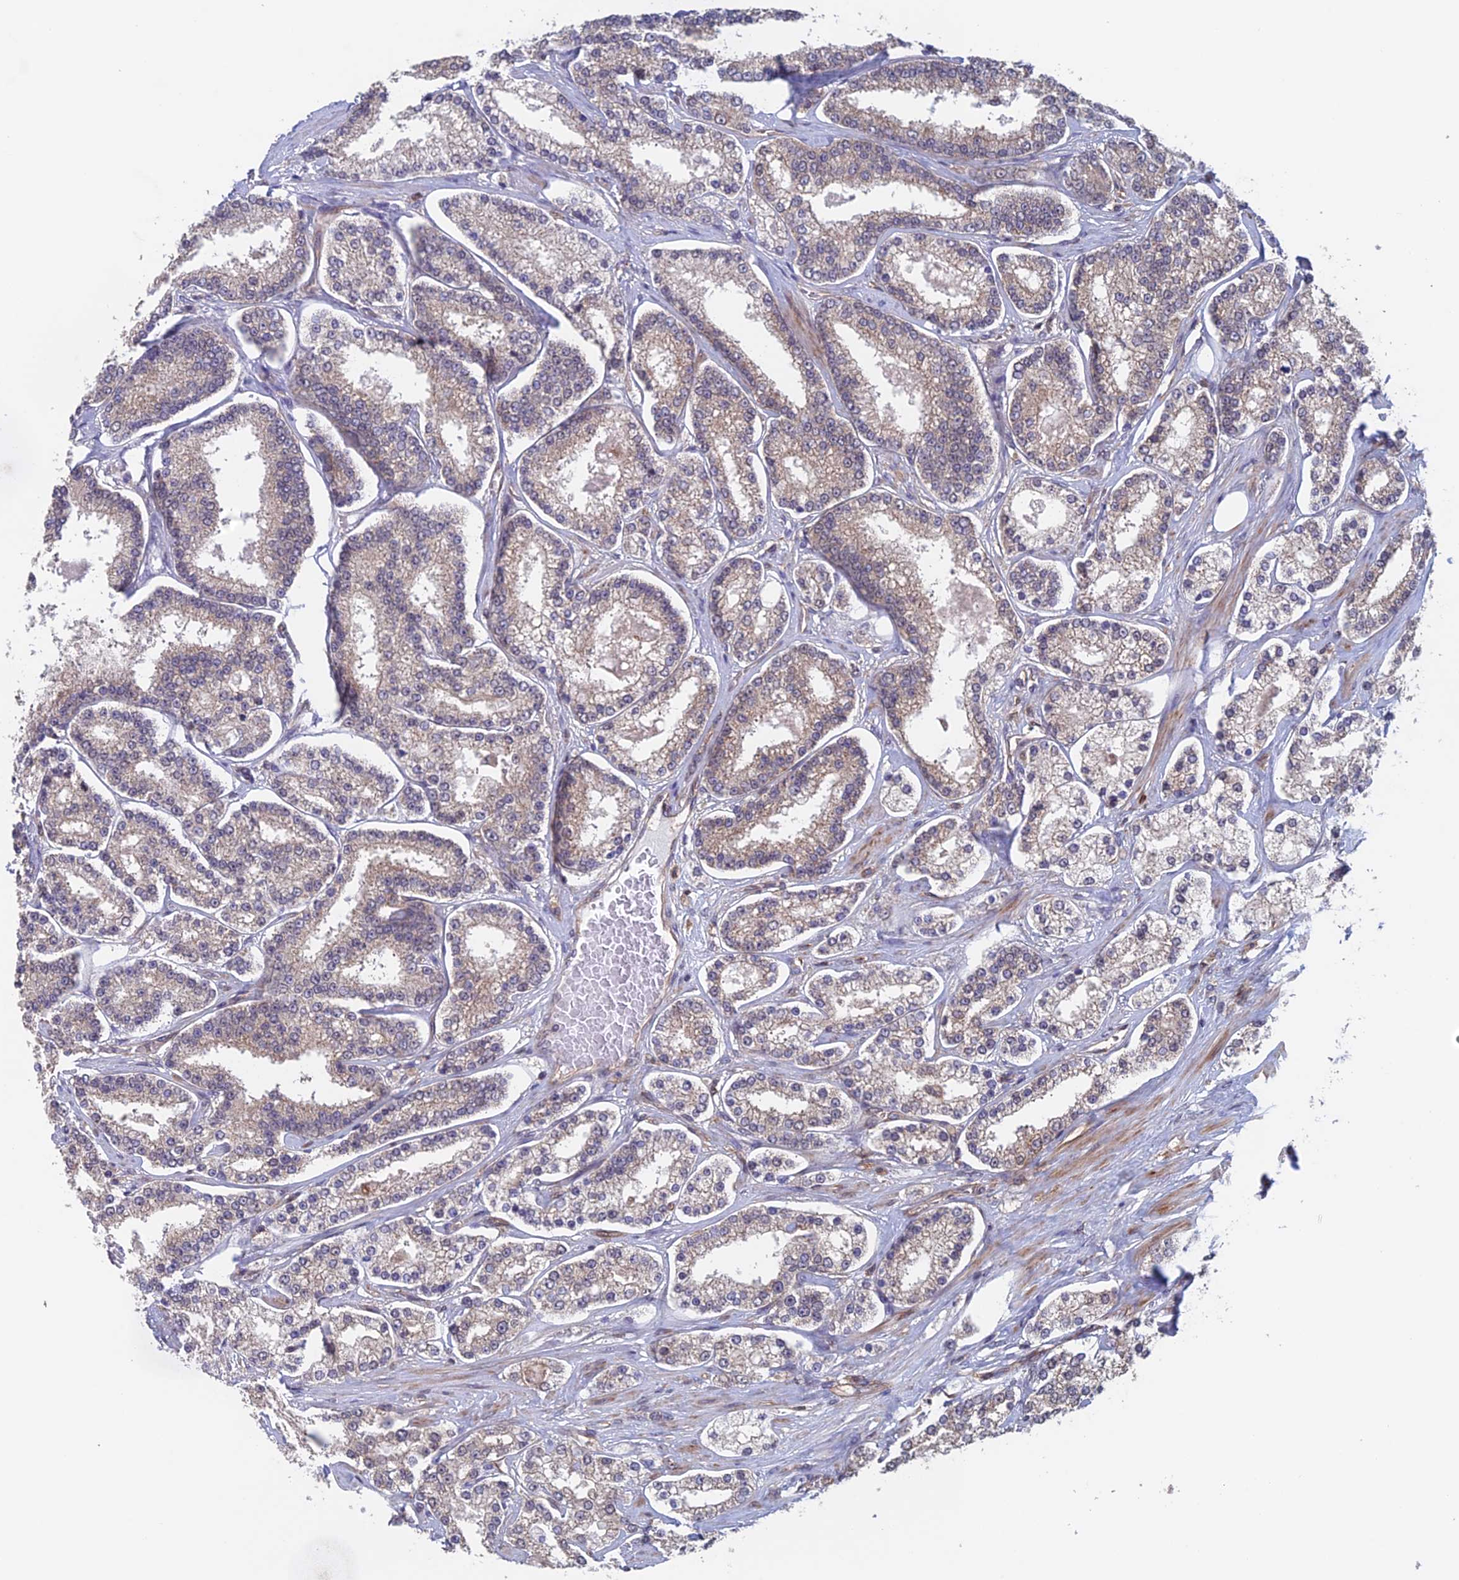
{"staining": {"intensity": "weak", "quantity": "25%-75%", "location": "cytoplasmic/membranous"}, "tissue": "prostate cancer", "cell_type": "Tumor cells", "image_type": "cancer", "snomed": [{"axis": "morphology", "description": "Normal tissue, NOS"}, {"axis": "morphology", "description": "Adenocarcinoma, High grade"}, {"axis": "topography", "description": "Prostate"}], "caption": "Prostate cancer stained for a protein (brown) demonstrates weak cytoplasmic/membranous positive staining in about 25%-75% of tumor cells.", "gene": "NUDT16L1", "patient": {"sex": "male", "age": 83}}